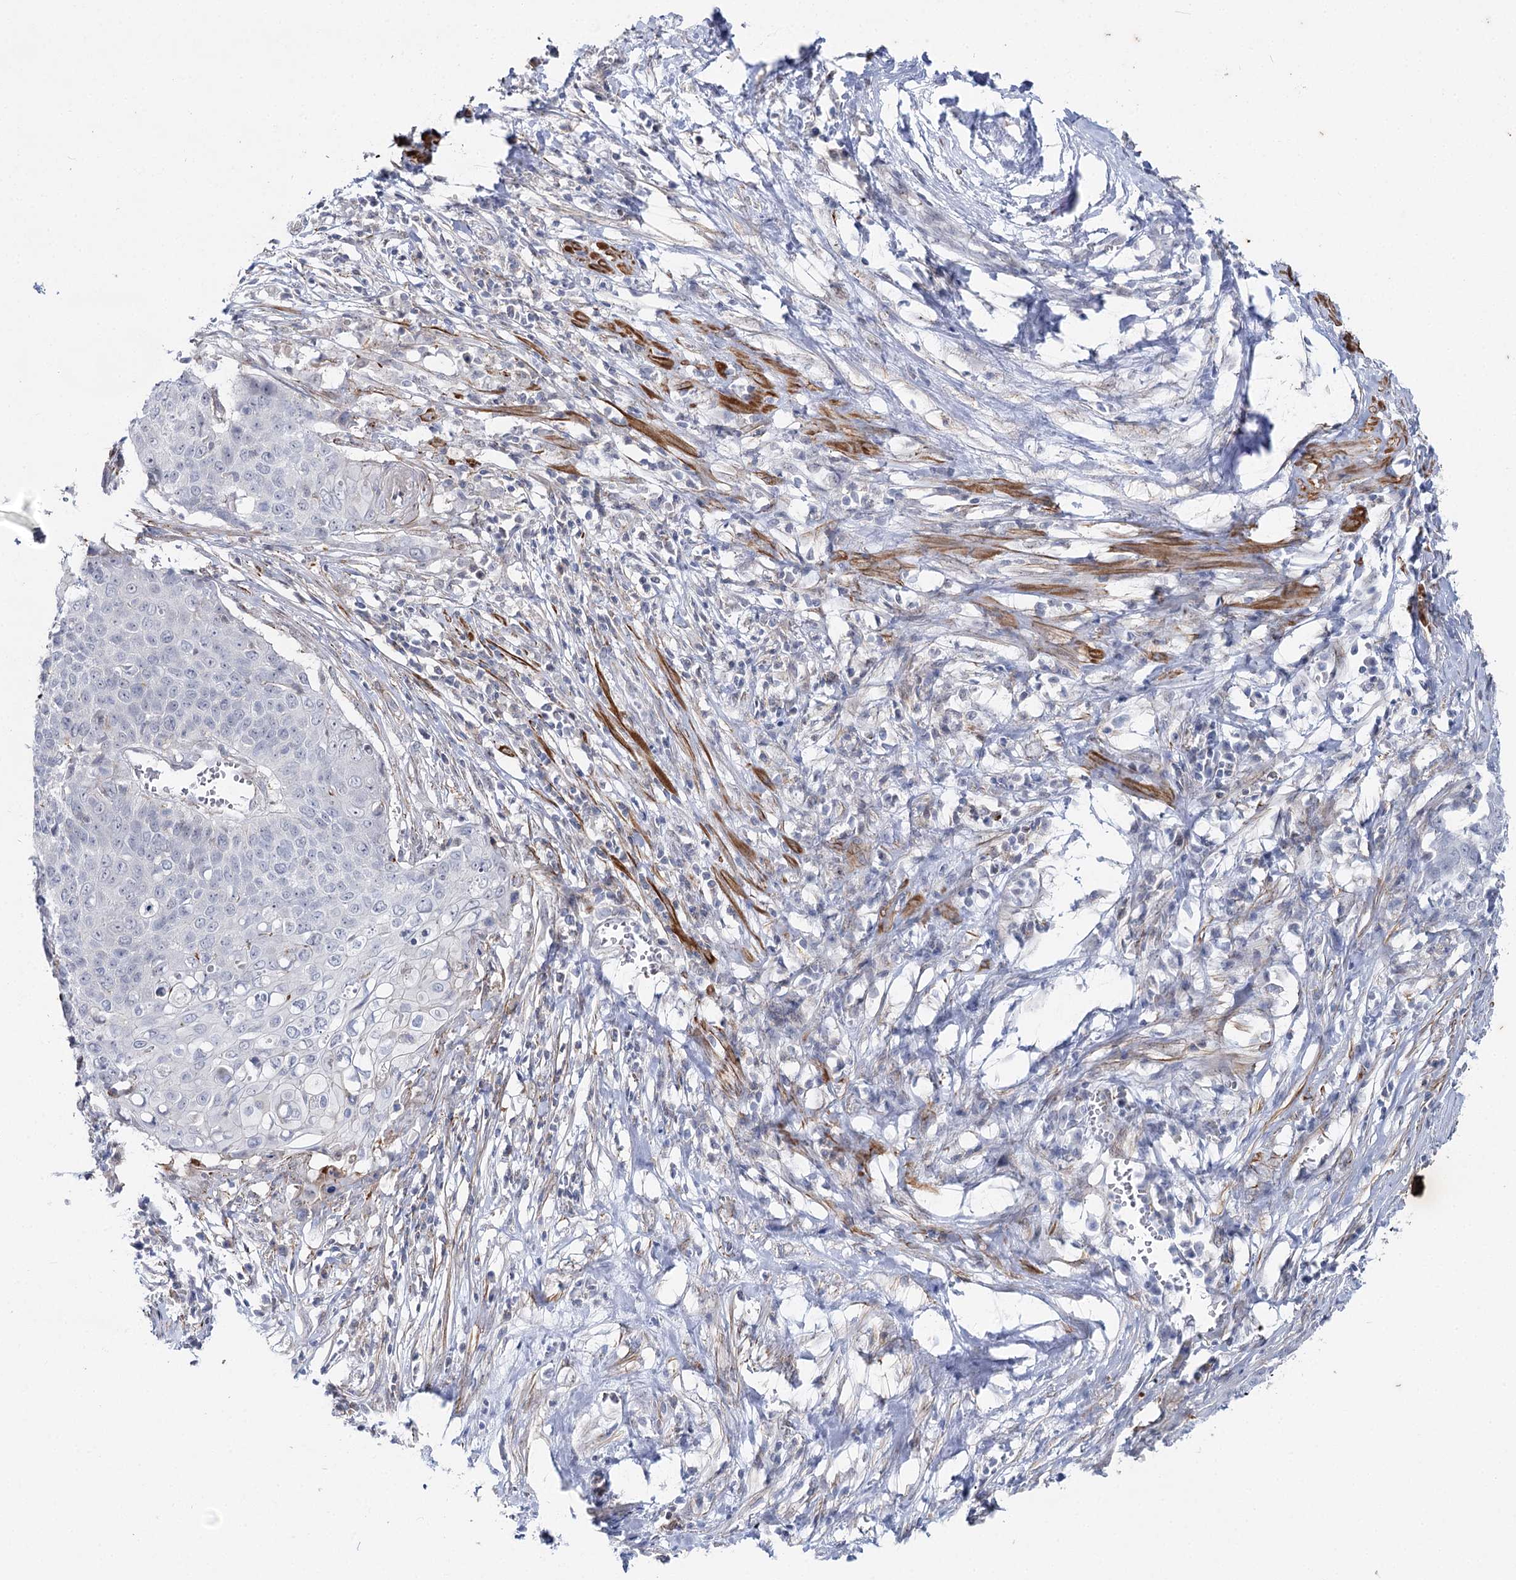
{"staining": {"intensity": "negative", "quantity": "none", "location": "none"}, "tissue": "cervical cancer", "cell_type": "Tumor cells", "image_type": "cancer", "snomed": [{"axis": "morphology", "description": "Squamous cell carcinoma, NOS"}, {"axis": "topography", "description": "Cervix"}], "caption": "This is a histopathology image of immunohistochemistry (IHC) staining of cervical cancer, which shows no staining in tumor cells.", "gene": "AGXT2", "patient": {"sex": "female", "age": 39}}